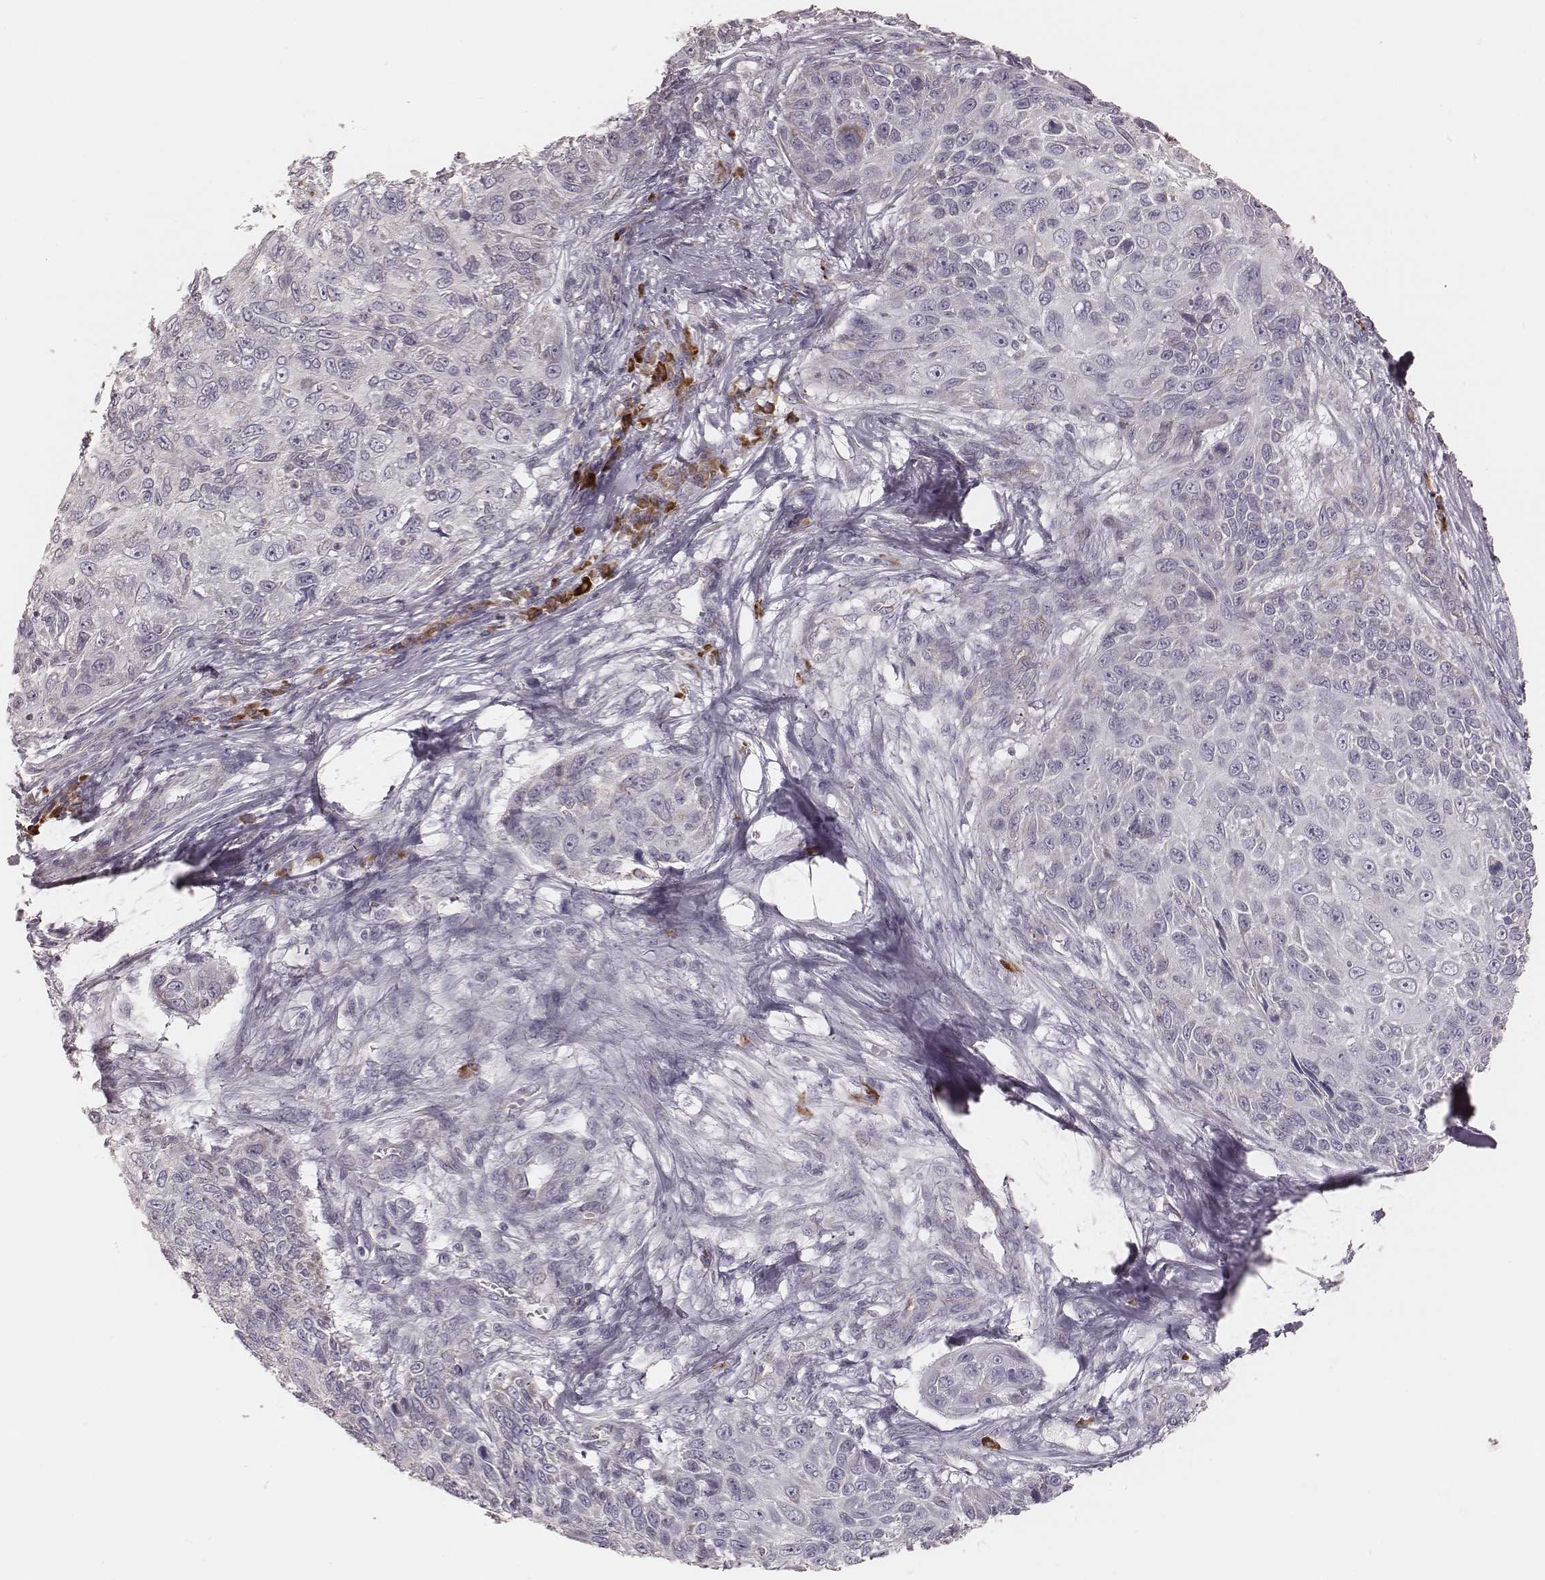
{"staining": {"intensity": "negative", "quantity": "none", "location": "none"}, "tissue": "skin cancer", "cell_type": "Tumor cells", "image_type": "cancer", "snomed": [{"axis": "morphology", "description": "Squamous cell carcinoma, NOS"}, {"axis": "topography", "description": "Skin"}], "caption": "Immunohistochemical staining of skin cancer shows no significant expression in tumor cells.", "gene": "KIF5C", "patient": {"sex": "male", "age": 92}}